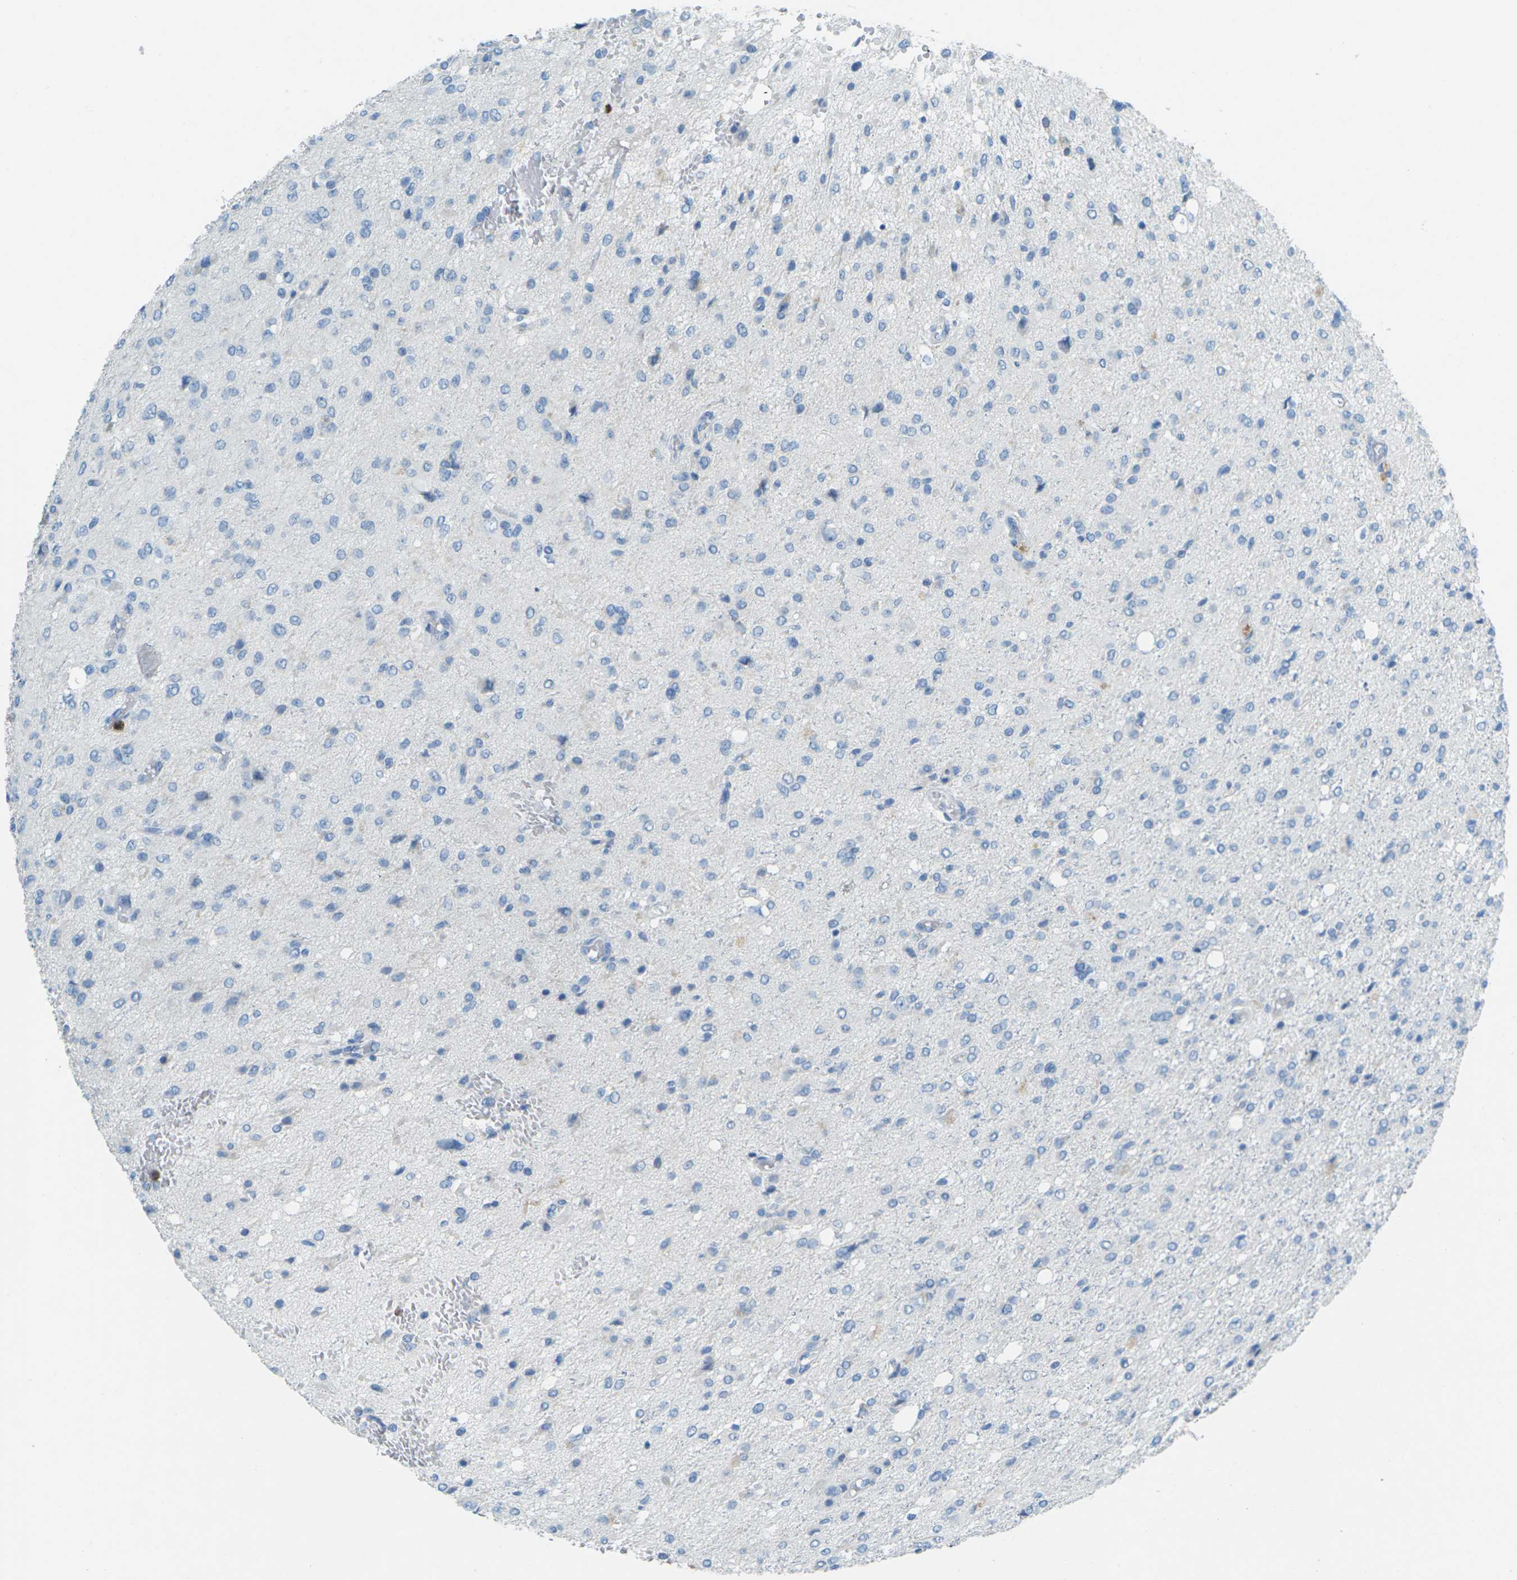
{"staining": {"intensity": "negative", "quantity": "none", "location": "none"}, "tissue": "glioma", "cell_type": "Tumor cells", "image_type": "cancer", "snomed": [{"axis": "morphology", "description": "Glioma, malignant, High grade"}, {"axis": "topography", "description": "Brain"}], "caption": "Immunohistochemical staining of high-grade glioma (malignant) displays no significant positivity in tumor cells.", "gene": "CDH16", "patient": {"sex": "female", "age": 59}}